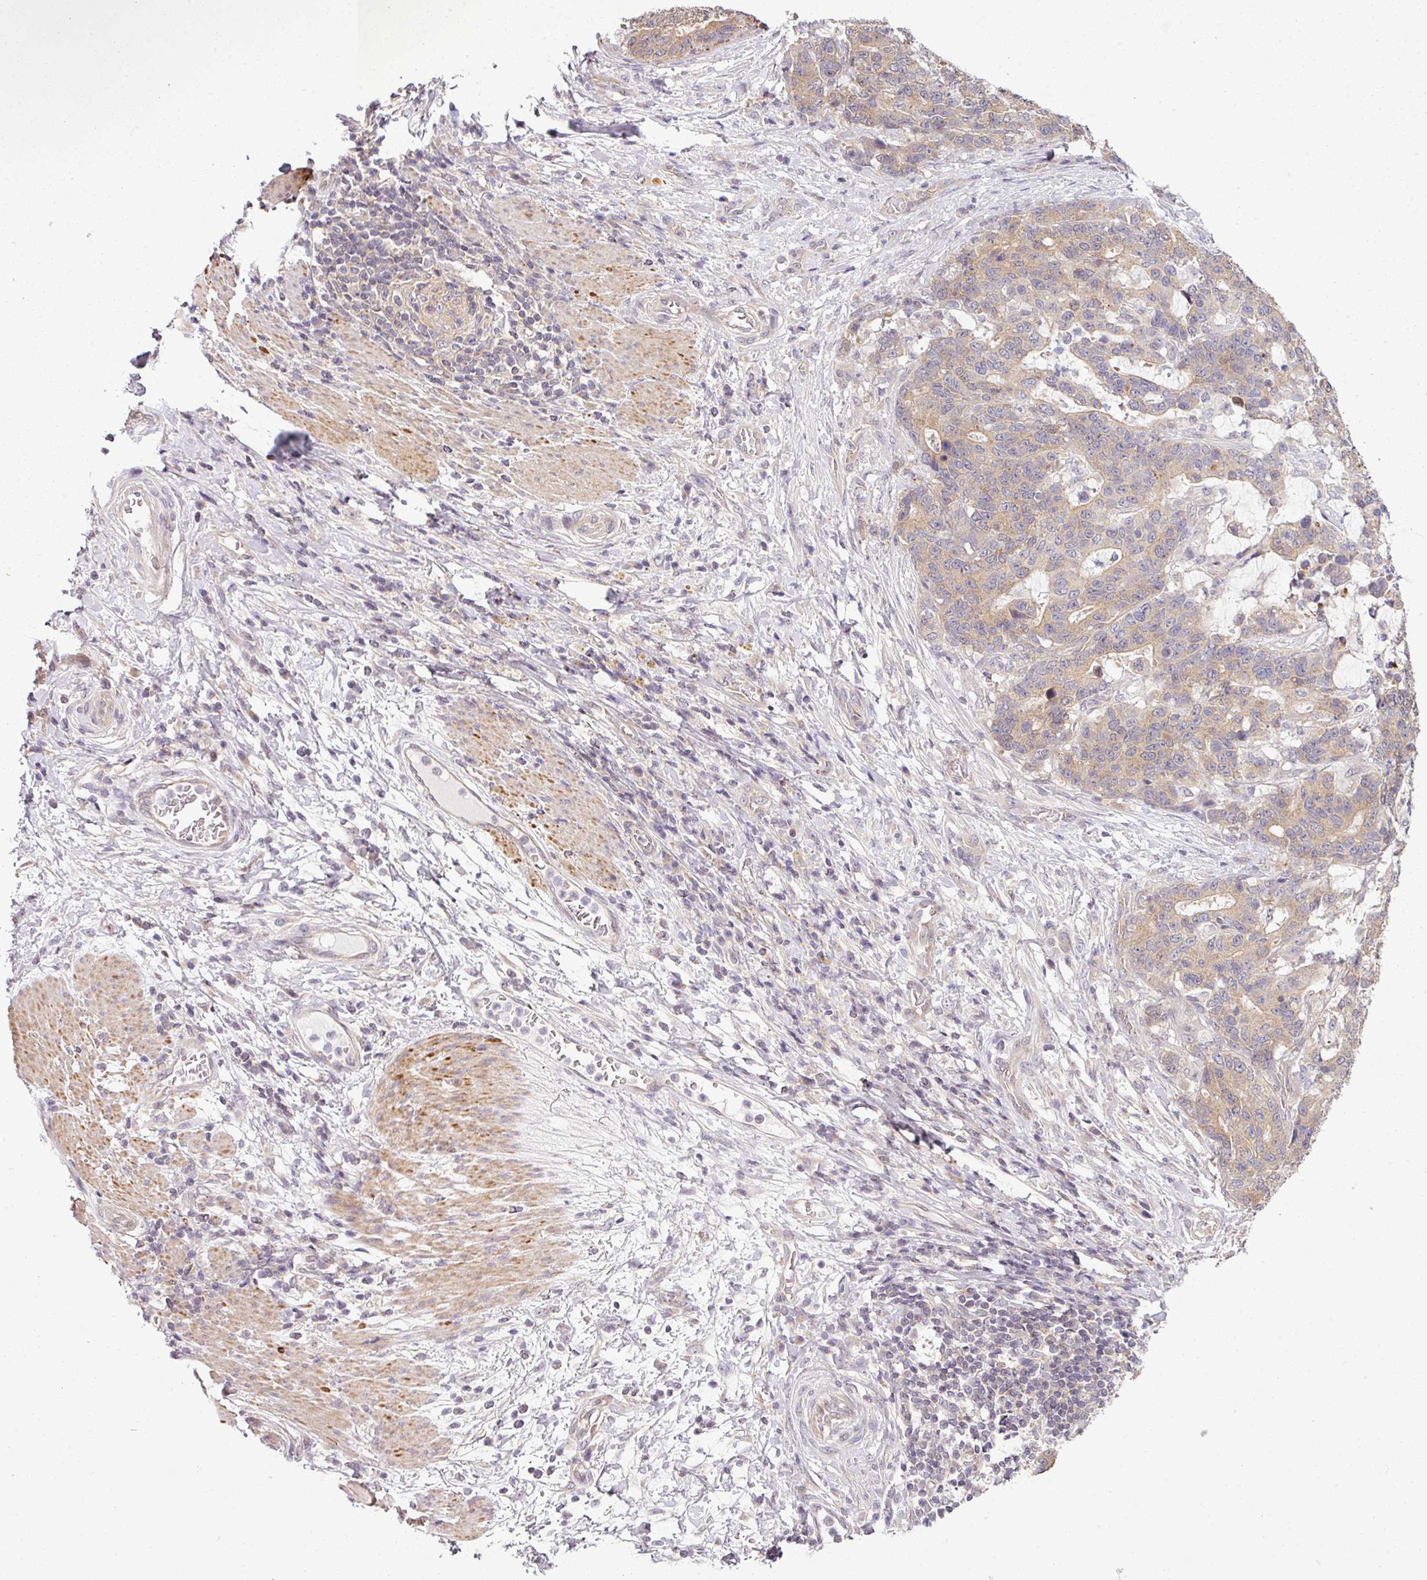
{"staining": {"intensity": "weak", "quantity": ">75%", "location": "cytoplasmic/membranous"}, "tissue": "stomach cancer", "cell_type": "Tumor cells", "image_type": "cancer", "snomed": [{"axis": "morphology", "description": "Normal tissue, NOS"}, {"axis": "morphology", "description": "Adenocarcinoma, NOS"}, {"axis": "topography", "description": "Stomach"}], "caption": "The image reveals staining of stomach cancer (adenocarcinoma), revealing weak cytoplasmic/membranous protein positivity (brown color) within tumor cells.", "gene": "DERPC", "patient": {"sex": "female", "age": 64}}